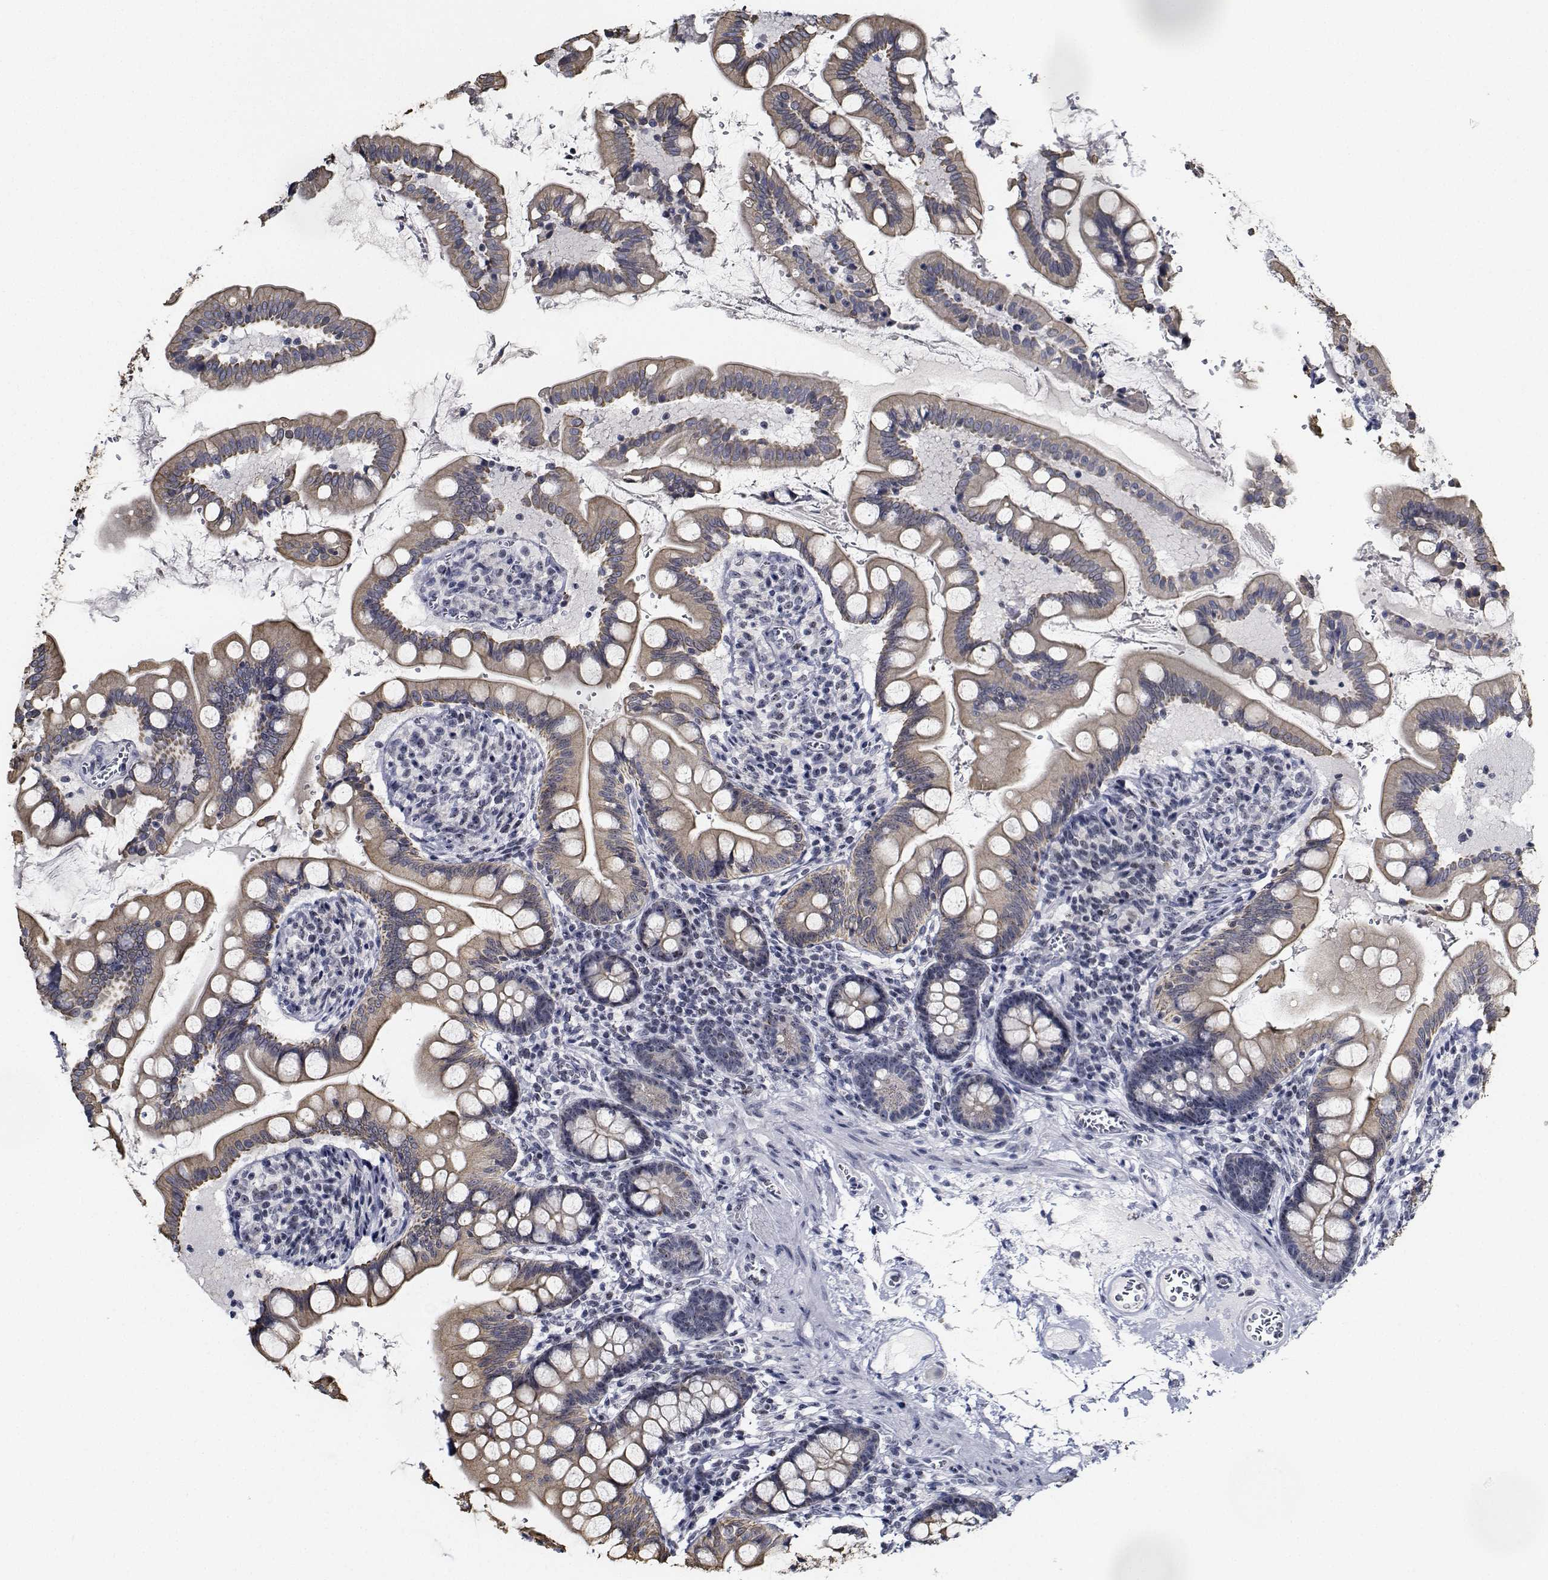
{"staining": {"intensity": "weak", "quantity": ">75%", "location": "cytoplasmic/membranous"}, "tissue": "small intestine", "cell_type": "Glandular cells", "image_type": "normal", "snomed": [{"axis": "morphology", "description": "Normal tissue, NOS"}, {"axis": "topography", "description": "Small intestine"}], "caption": "The photomicrograph demonstrates staining of unremarkable small intestine, revealing weak cytoplasmic/membranous protein staining (brown color) within glandular cells.", "gene": "NVL", "patient": {"sex": "female", "age": 56}}